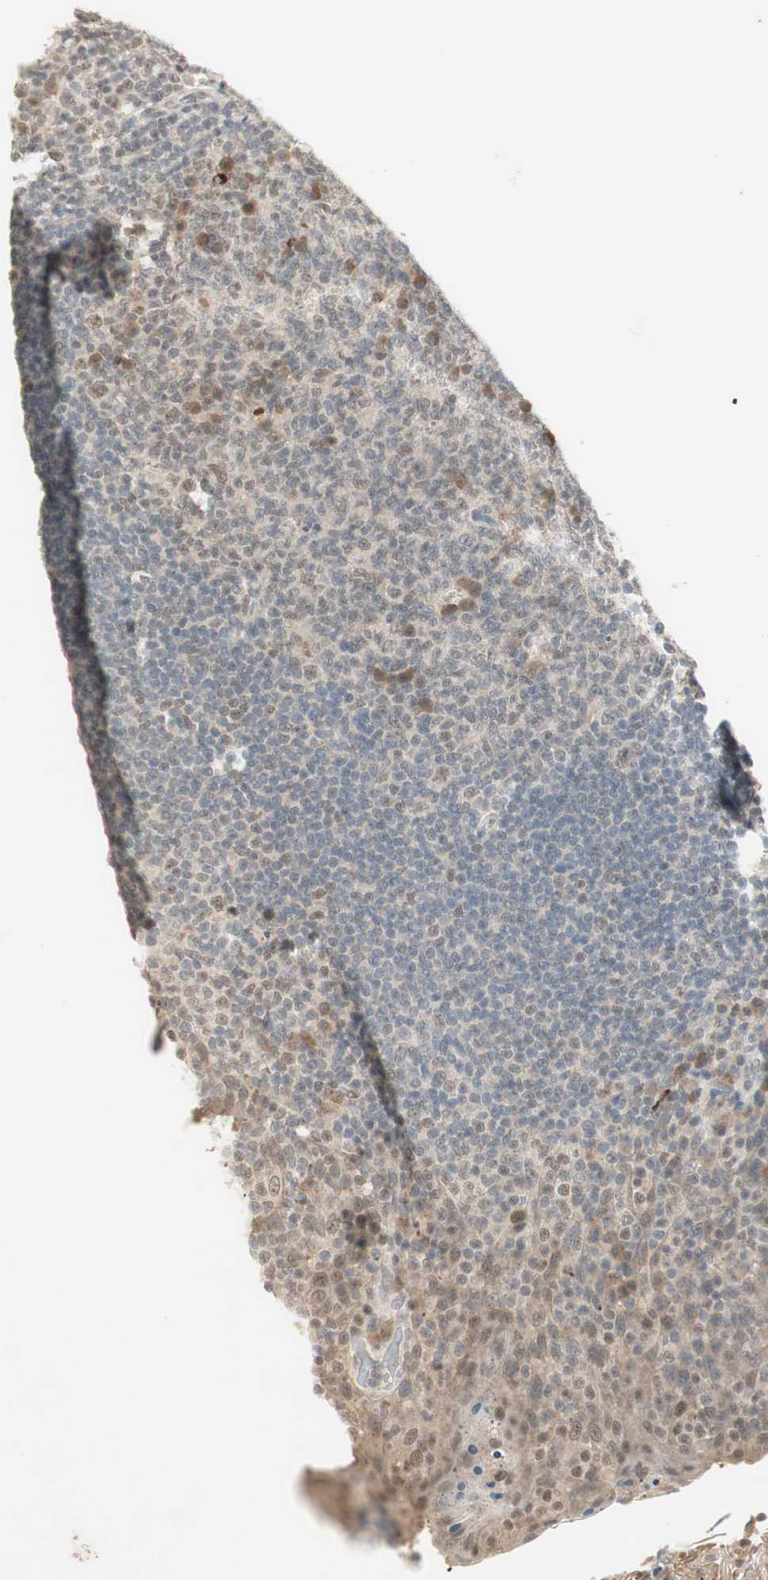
{"staining": {"intensity": "weak", "quantity": "25%-75%", "location": "nuclear"}, "tissue": "tonsil", "cell_type": "Germinal center cells", "image_type": "normal", "snomed": [{"axis": "morphology", "description": "Normal tissue, NOS"}, {"axis": "topography", "description": "Tonsil"}], "caption": "Germinal center cells reveal weak nuclear expression in about 25%-75% of cells in unremarkable tonsil.", "gene": "RNGTT", "patient": {"sex": "male", "age": 17}}